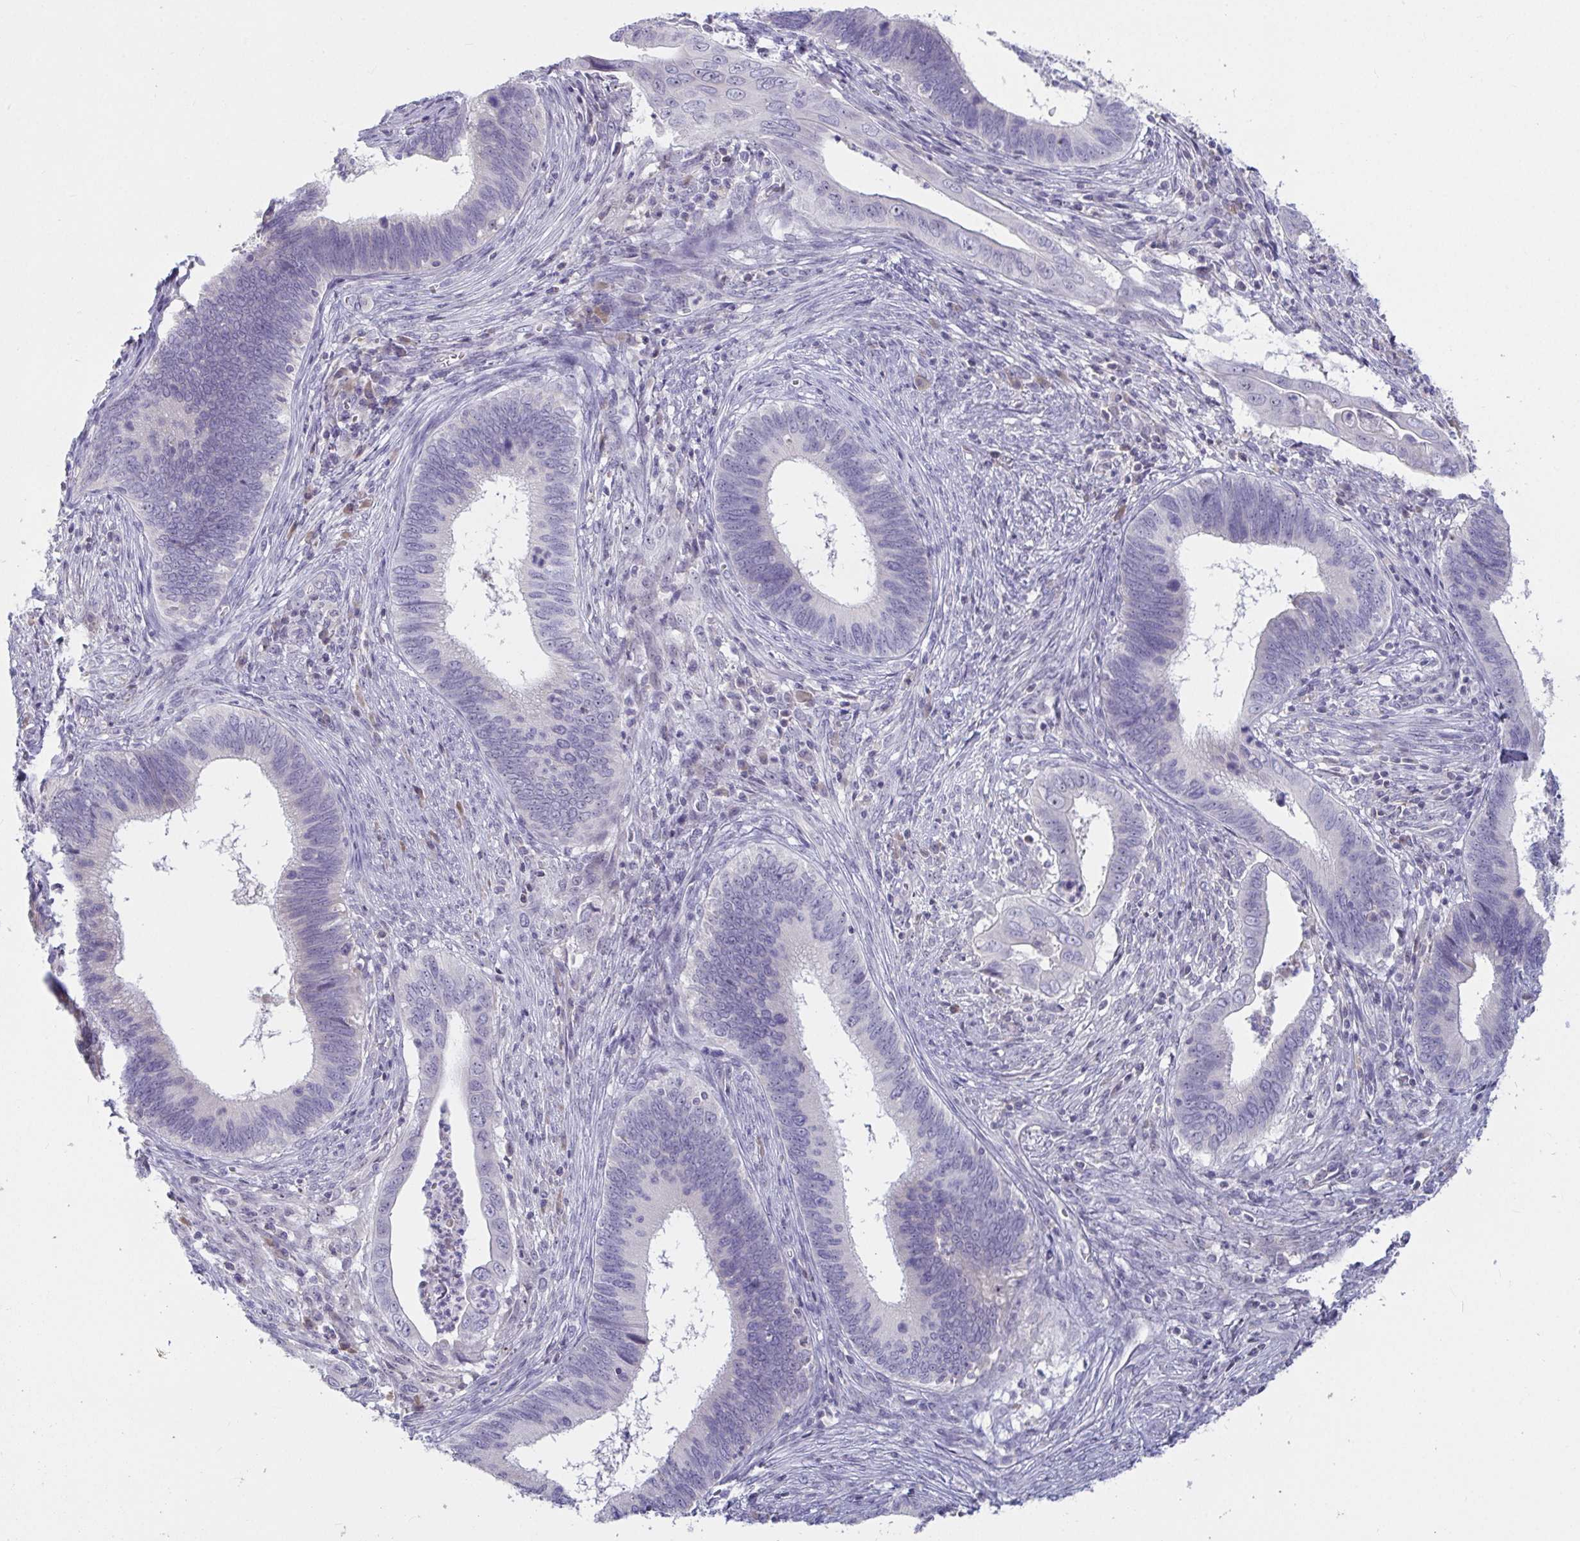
{"staining": {"intensity": "negative", "quantity": "none", "location": "none"}, "tissue": "cervical cancer", "cell_type": "Tumor cells", "image_type": "cancer", "snomed": [{"axis": "morphology", "description": "Adenocarcinoma, NOS"}, {"axis": "topography", "description": "Cervix"}], "caption": "This is a histopathology image of immunohistochemistry (IHC) staining of cervical cancer (adenocarcinoma), which shows no staining in tumor cells. Nuclei are stained in blue.", "gene": "MYC", "patient": {"sex": "female", "age": 42}}